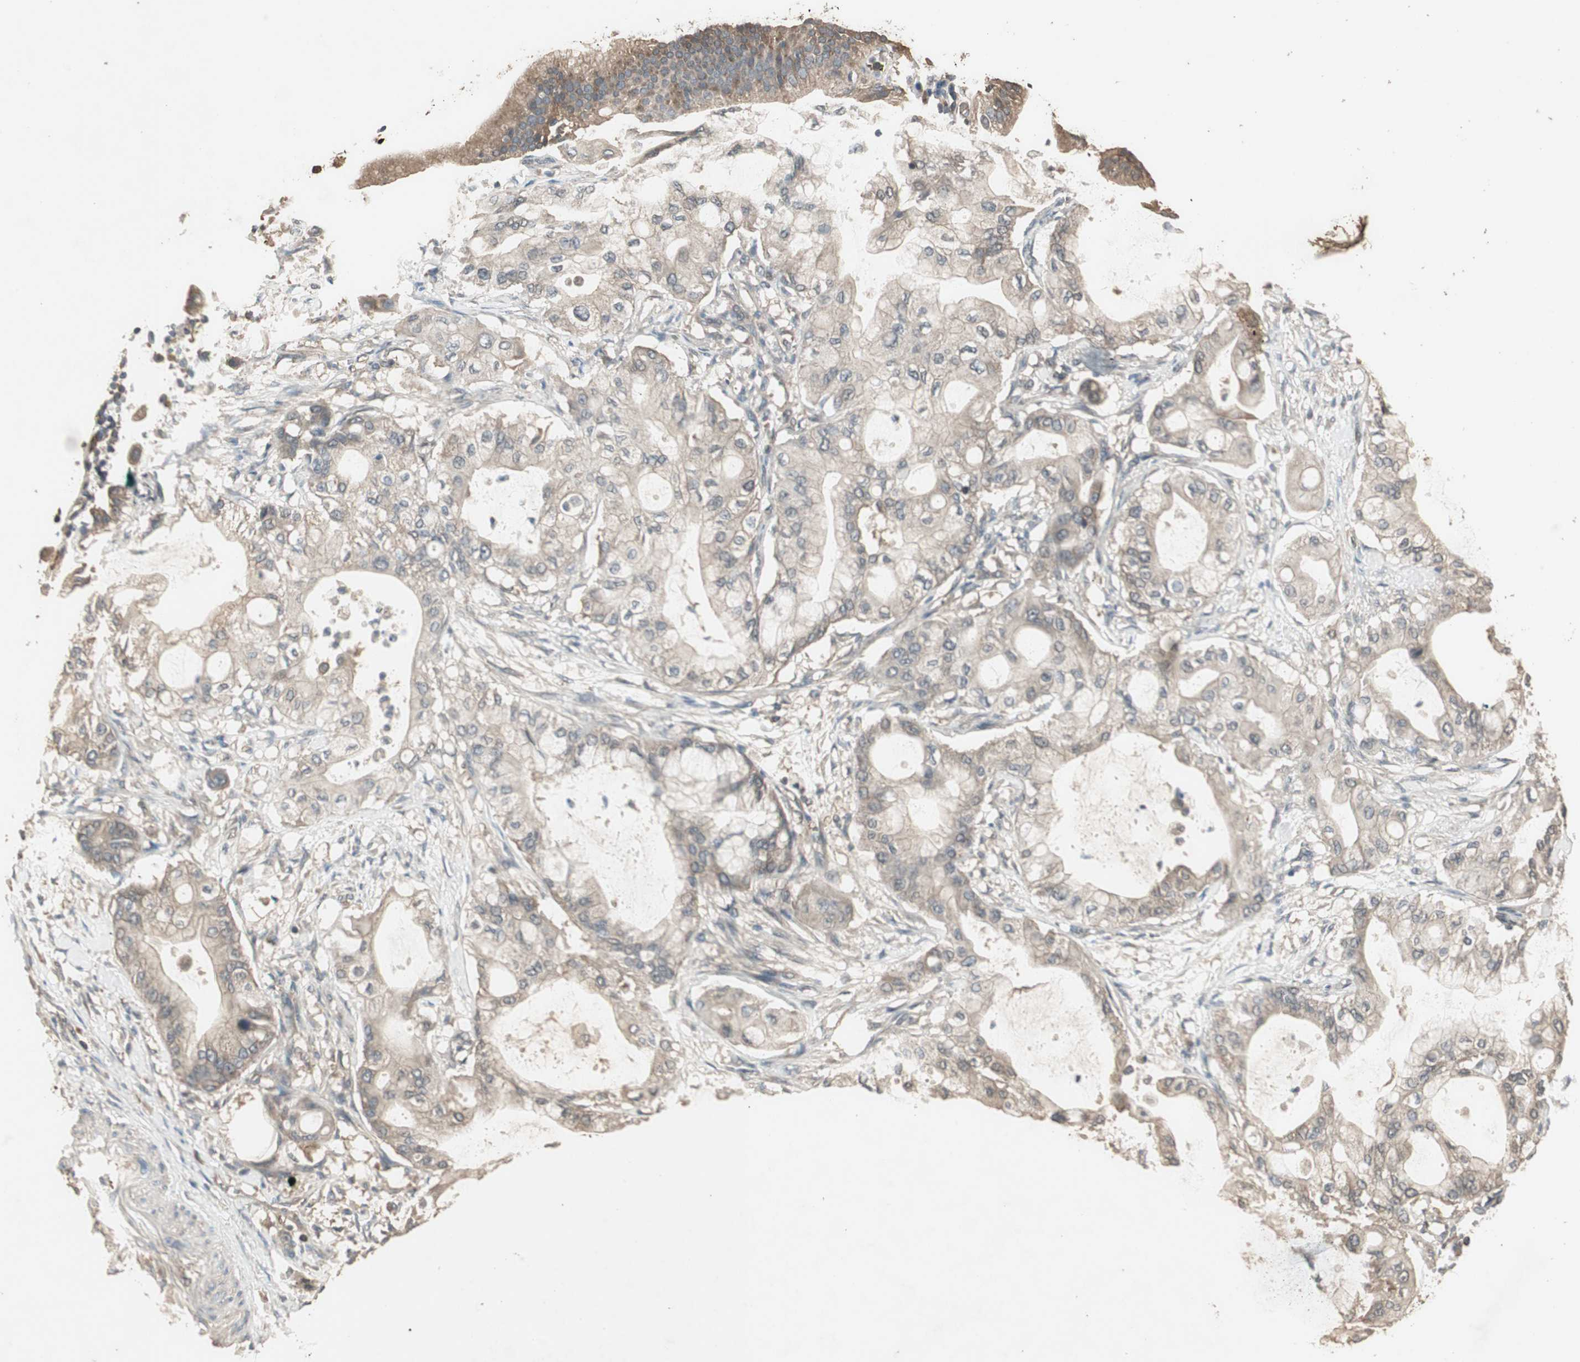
{"staining": {"intensity": "moderate", "quantity": ">75%", "location": "cytoplasmic/membranous"}, "tissue": "pancreatic cancer", "cell_type": "Tumor cells", "image_type": "cancer", "snomed": [{"axis": "morphology", "description": "Adenocarcinoma, NOS"}, {"axis": "morphology", "description": "Adenocarcinoma, metastatic, NOS"}, {"axis": "topography", "description": "Lymph node"}, {"axis": "topography", "description": "Pancreas"}, {"axis": "topography", "description": "Duodenum"}], "caption": "Tumor cells reveal medium levels of moderate cytoplasmic/membranous positivity in about >75% of cells in pancreatic cancer. The staining was performed using DAB (3,3'-diaminobenzidine) to visualize the protein expression in brown, while the nuclei were stained in blue with hematoxylin (Magnification: 20x).", "gene": "UBAC1", "patient": {"sex": "female", "age": 64}}